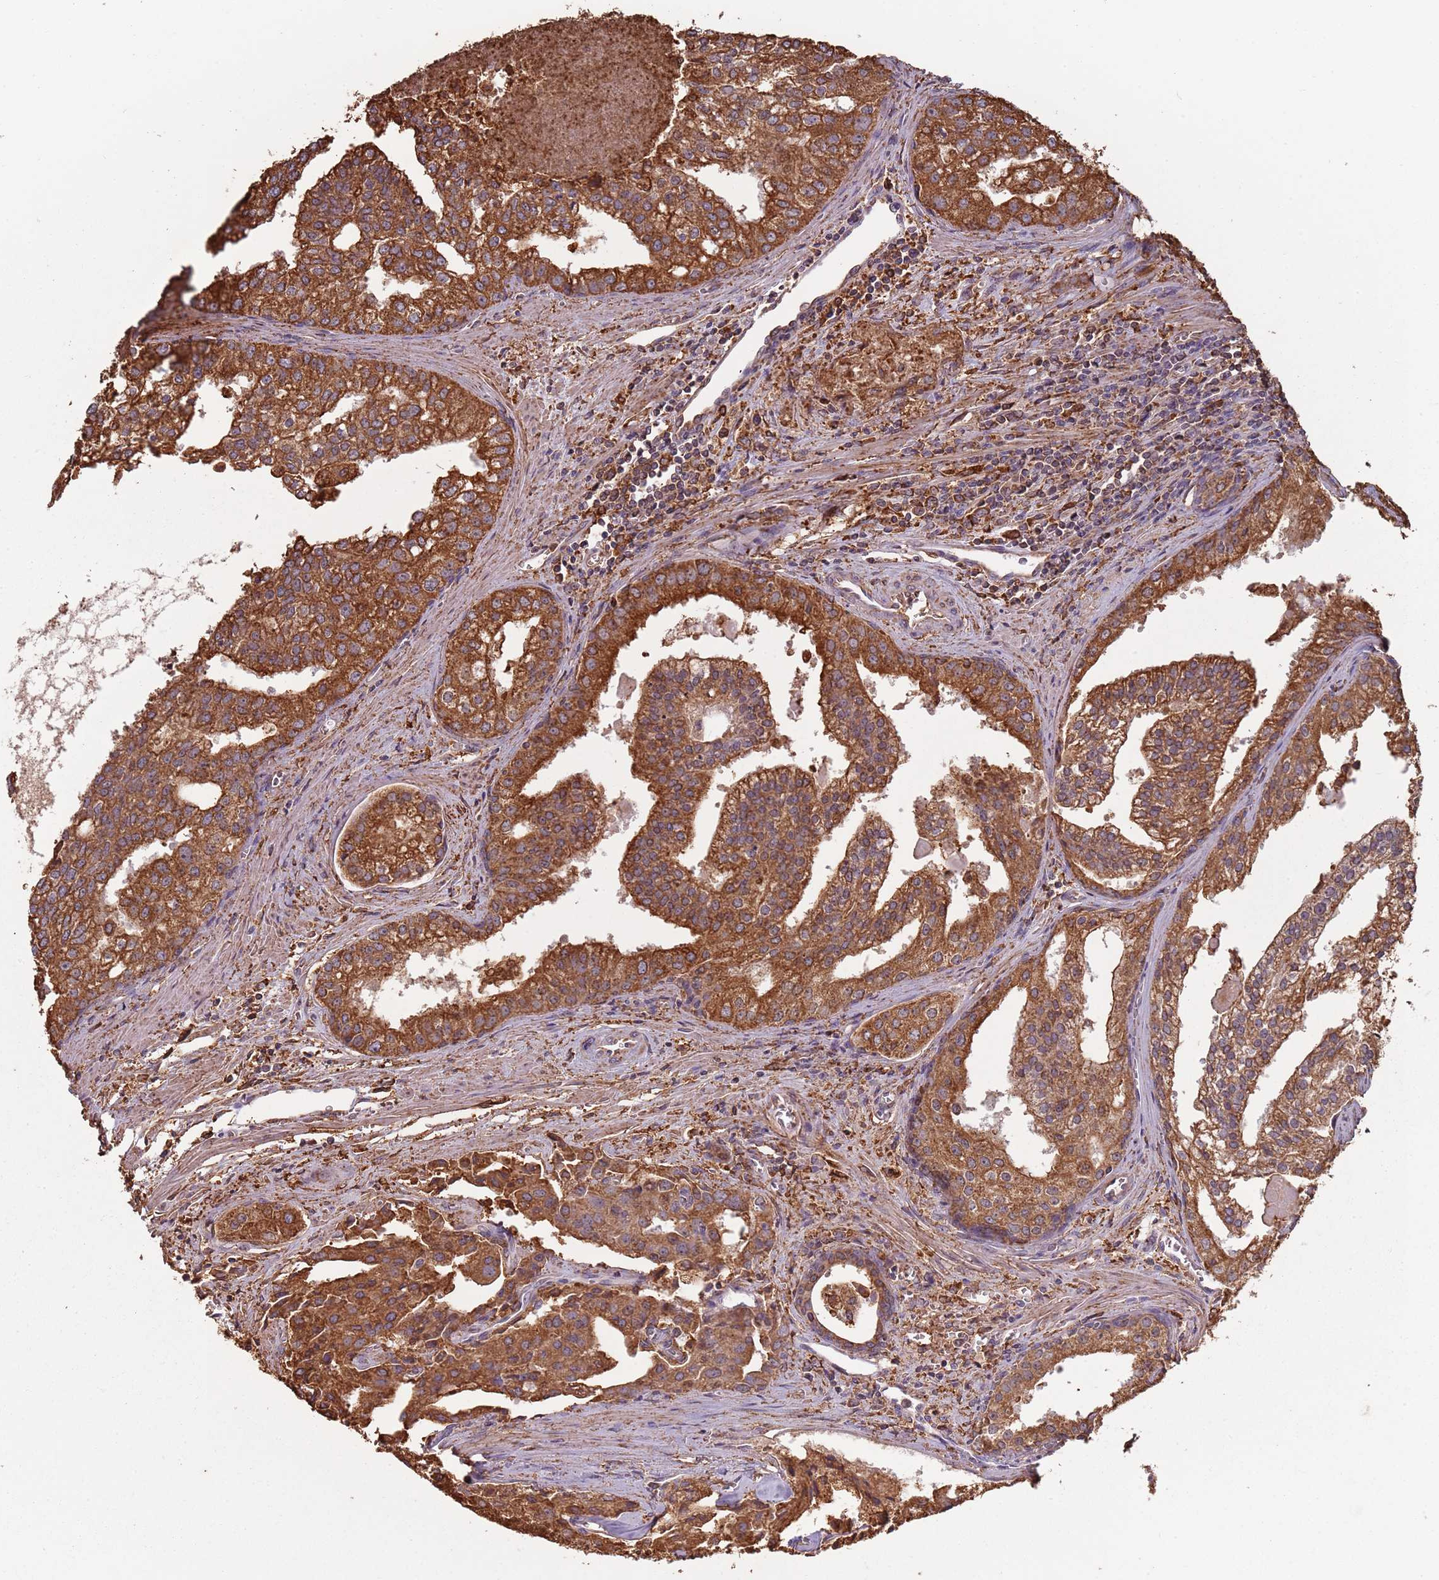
{"staining": {"intensity": "strong", "quantity": ">75%", "location": "cytoplasmic/membranous"}, "tissue": "prostate cancer", "cell_type": "Tumor cells", "image_type": "cancer", "snomed": [{"axis": "morphology", "description": "Adenocarcinoma, High grade"}, {"axis": "topography", "description": "Prostate"}], "caption": "Tumor cells display high levels of strong cytoplasmic/membranous expression in about >75% of cells in prostate cancer.", "gene": "ATOSB", "patient": {"sex": "male", "age": 68}}